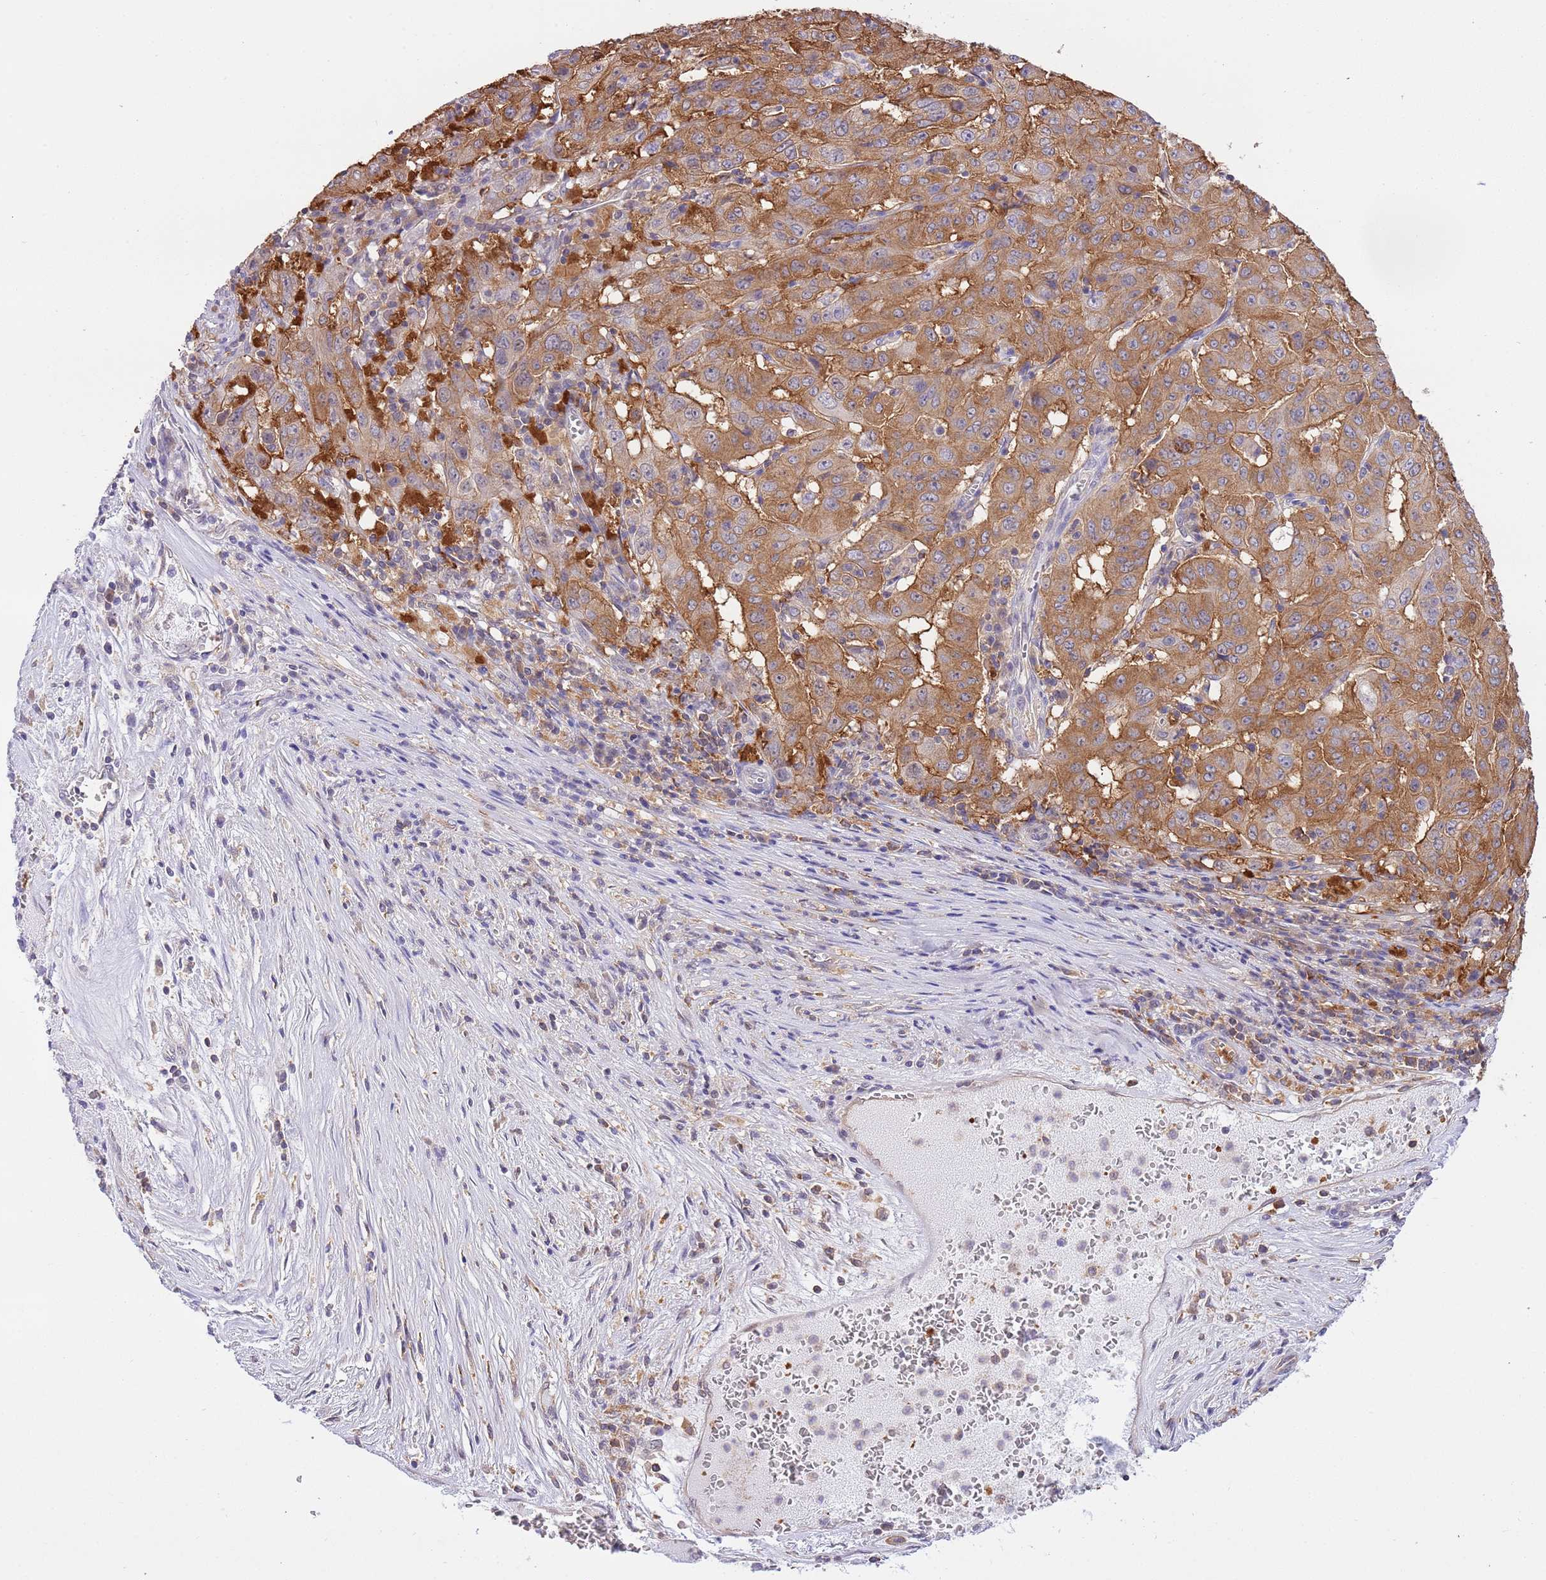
{"staining": {"intensity": "strong", "quantity": ">75%", "location": "cytoplasmic/membranous"}, "tissue": "pancreatic cancer", "cell_type": "Tumor cells", "image_type": "cancer", "snomed": [{"axis": "morphology", "description": "Adenocarcinoma, NOS"}, {"axis": "topography", "description": "Pancreas"}], "caption": "Pancreatic adenocarcinoma tissue exhibits strong cytoplasmic/membranous expression in approximately >75% of tumor cells, visualized by immunohistochemistry. (DAB (3,3'-diaminobenzidine) IHC, brown staining for protein, blue staining for nuclei).", "gene": "STIP1", "patient": {"sex": "male", "age": 63}}